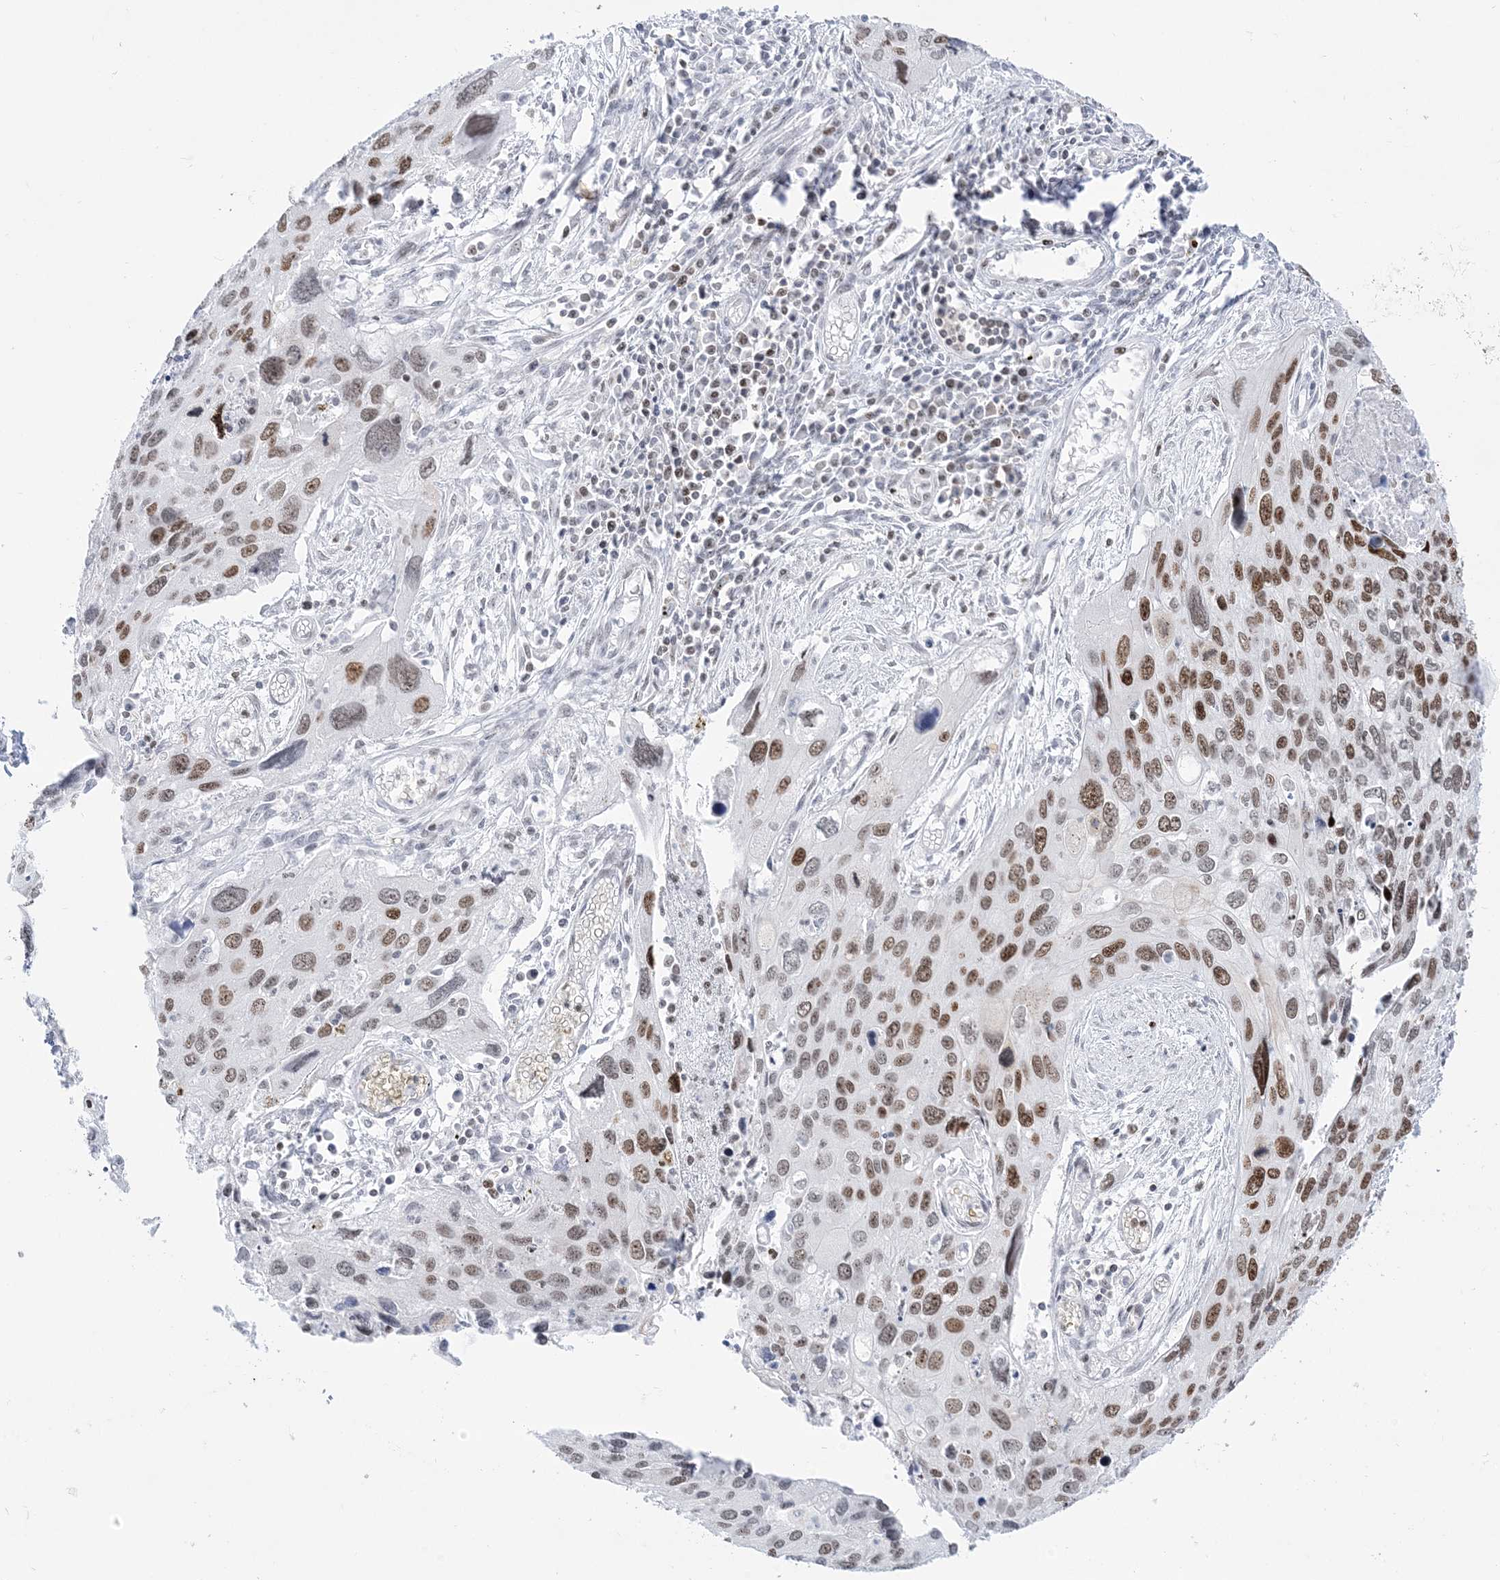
{"staining": {"intensity": "moderate", "quantity": ">75%", "location": "nuclear"}, "tissue": "cervical cancer", "cell_type": "Tumor cells", "image_type": "cancer", "snomed": [{"axis": "morphology", "description": "Squamous cell carcinoma, NOS"}, {"axis": "topography", "description": "Cervix"}], "caption": "Human squamous cell carcinoma (cervical) stained with a protein marker shows moderate staining in tumor cells.", "gene": "DDX21", "patient": {"sex": "female", "age": 55}}